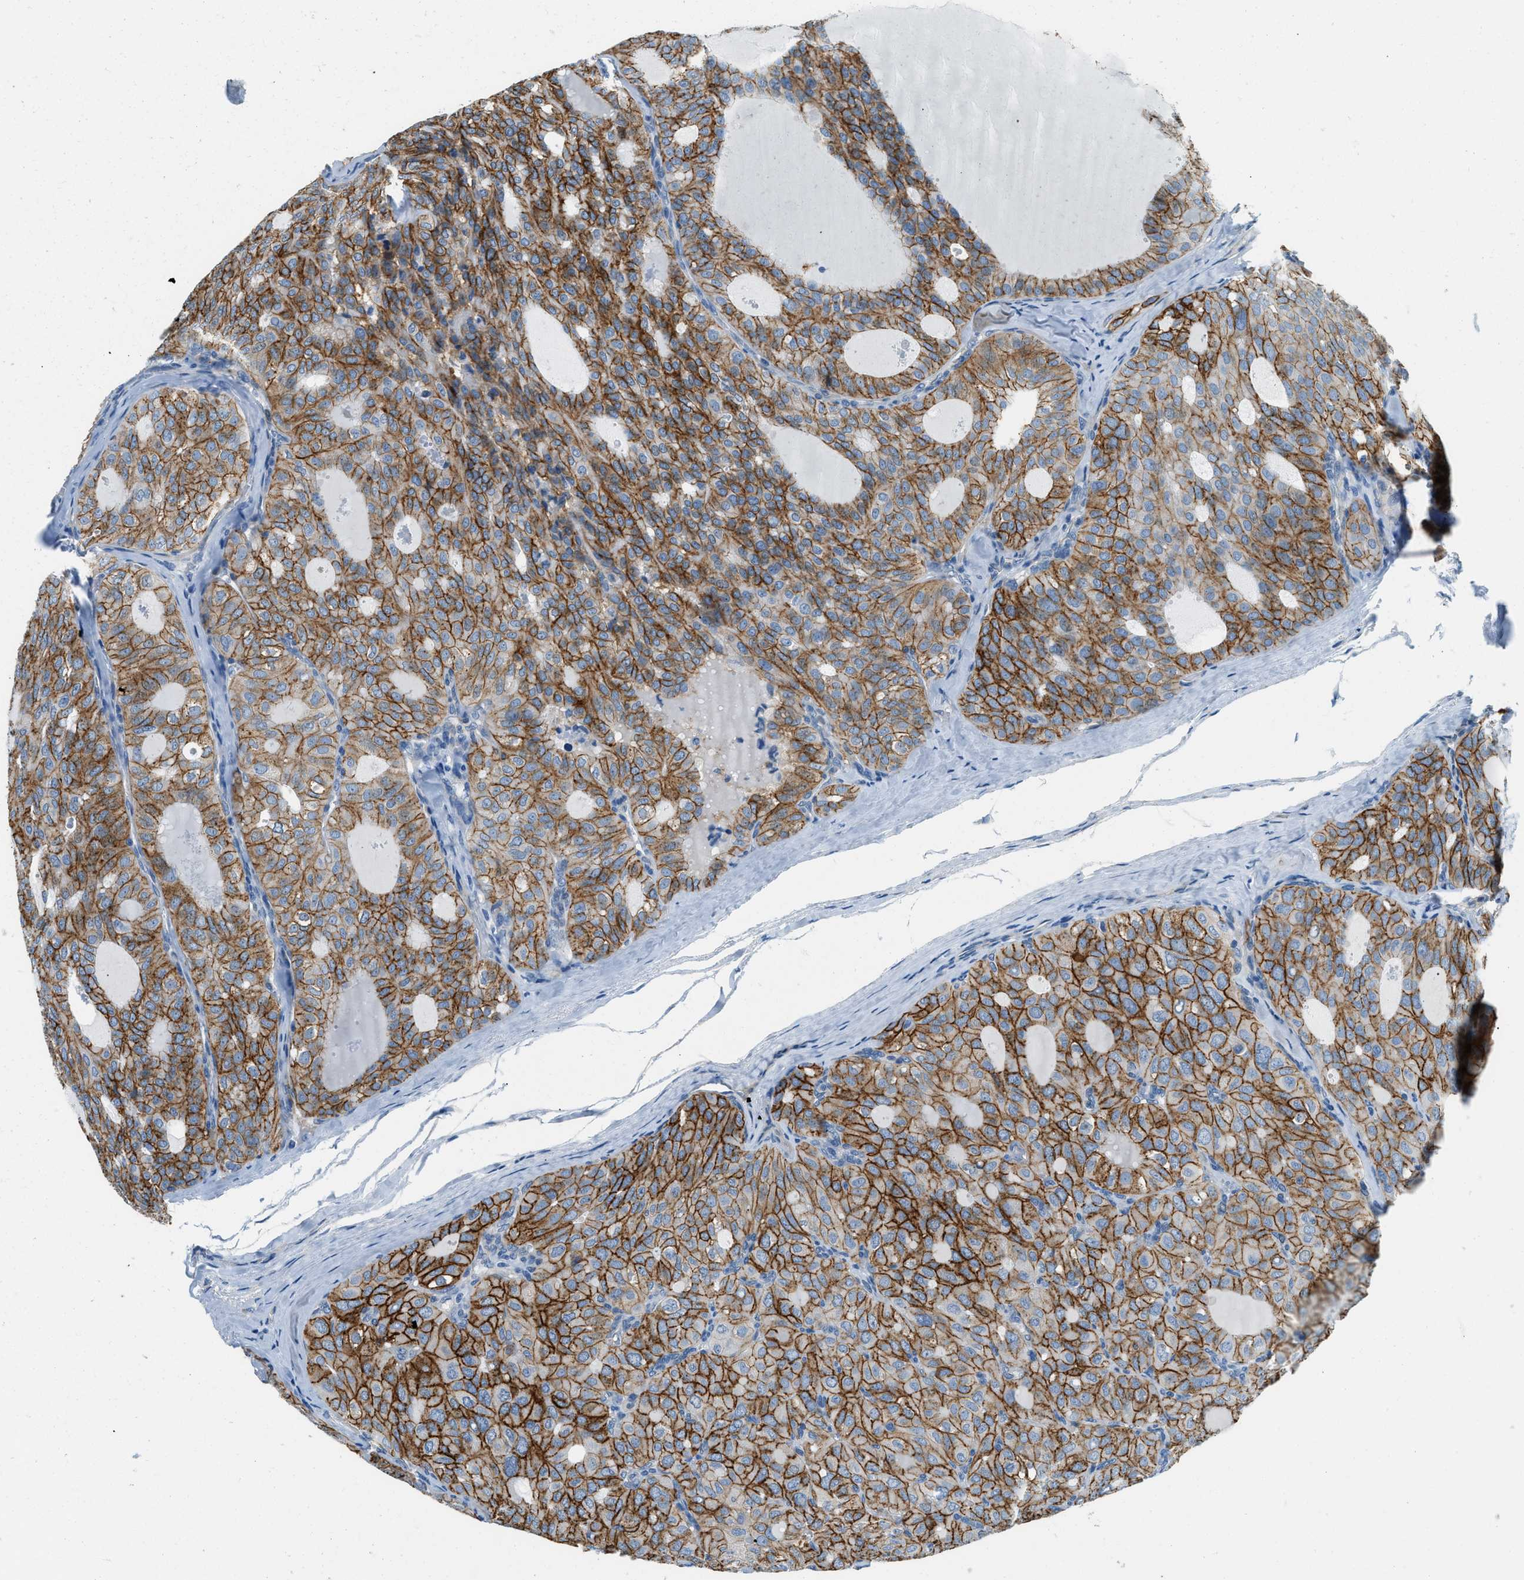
{"staining": {"intensity": "strong", "quantity": ">75%", "location": "cytoplasmic/membranous"}, "tissue": "thyroid cancer", "cell_type": "Tumor cells", "image_type": "cancer", "snomed": [{"axis": "morphology", "description": "Follicular adenoma carcinoma, NOS"}, {"axis": "topography", "description": "Thyroid gland"}], "caption": "This is an image of immunohistochemistry (IHC) staining of thyroid cancer (follicular adenoma carcinoma), which shows strong positivity in the cytoplasmic/membranous of tumor cells.", "gene": "ZNF367", "patient": {"sex": "male", "age": 75}}